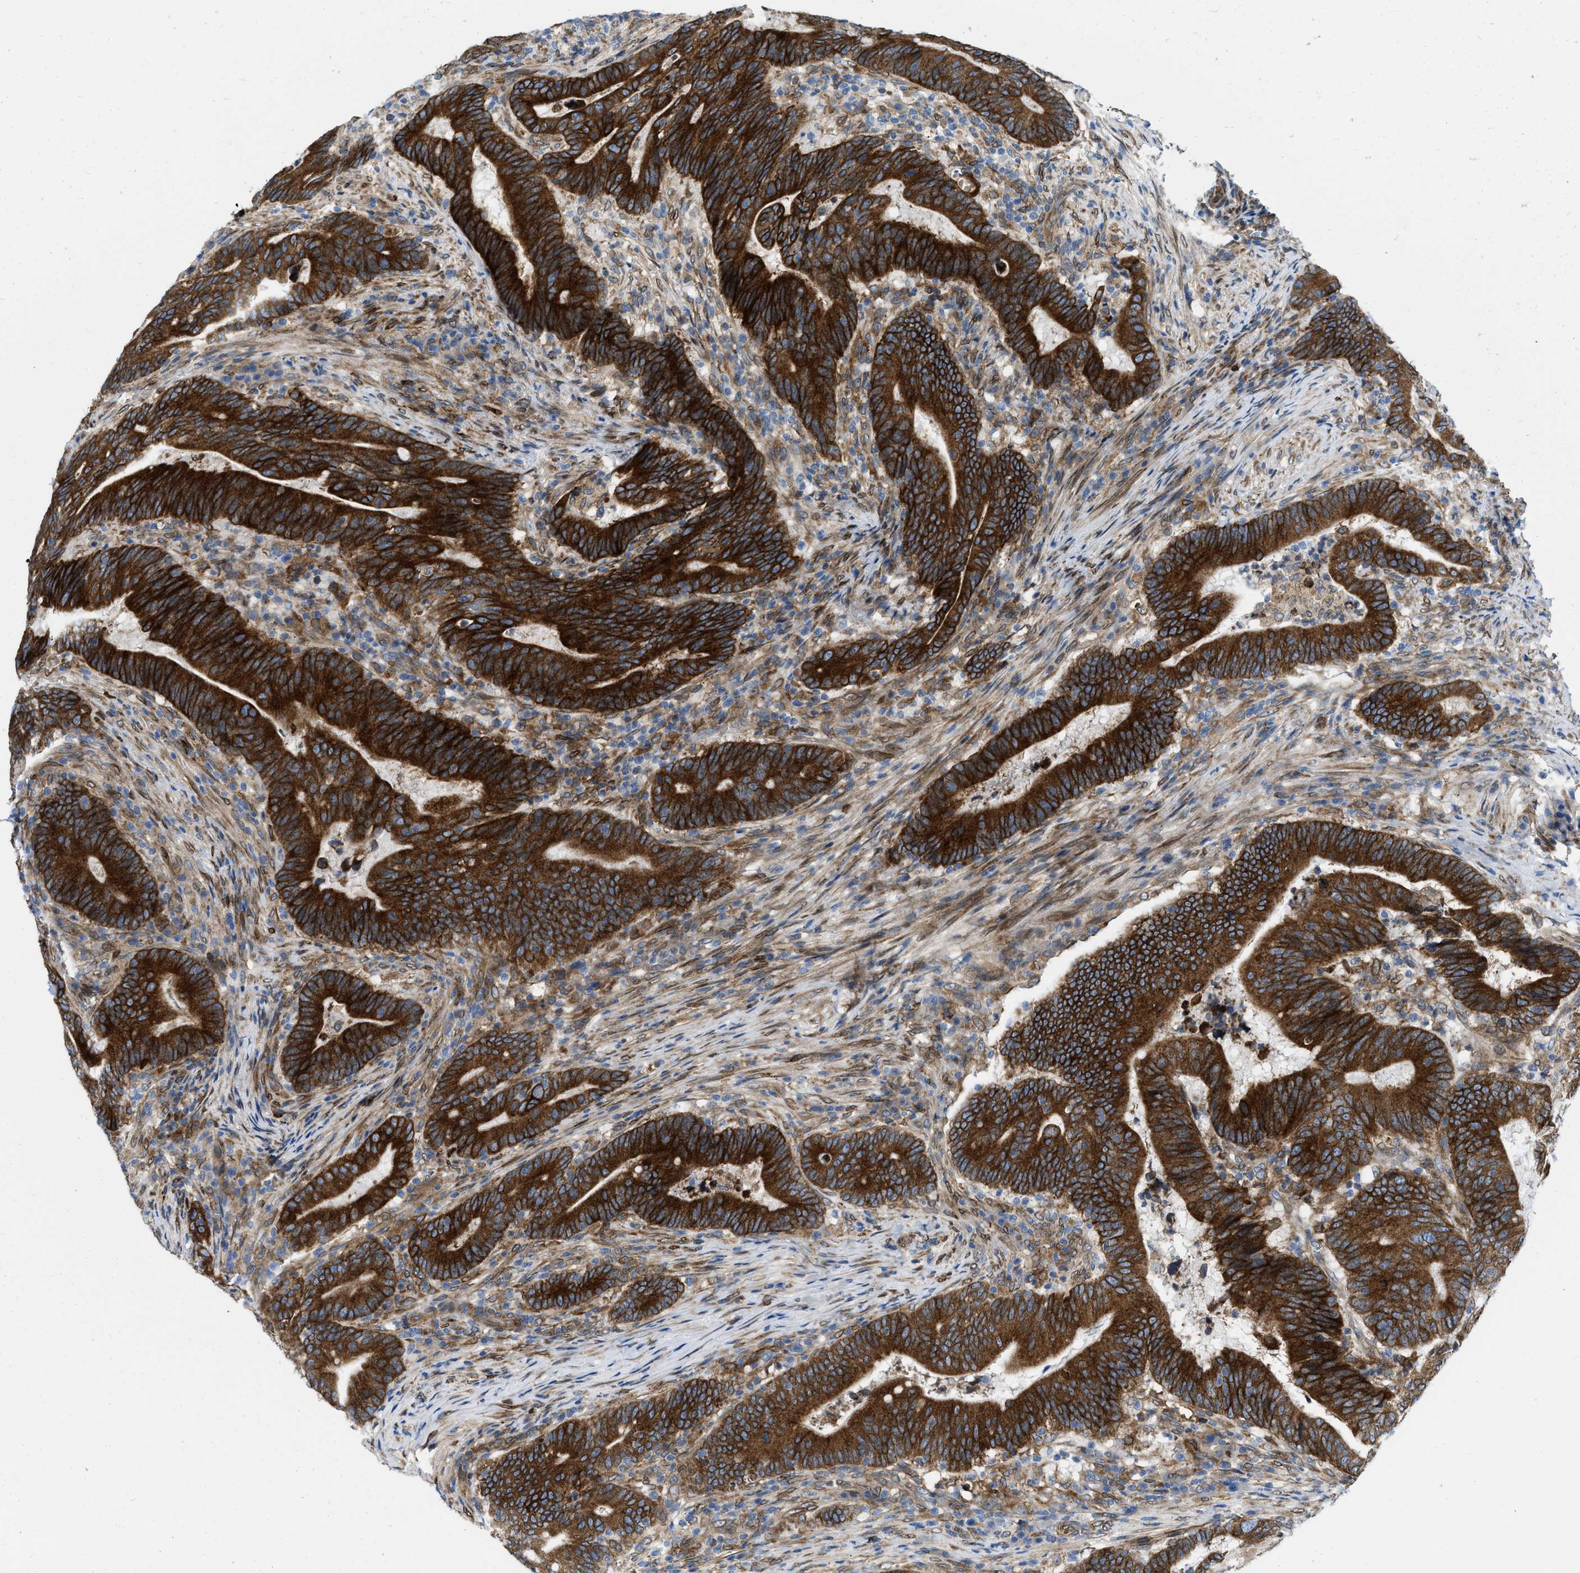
{"staining": {"intensity": "strong", "quantity": ">75%", "location": "cytoplasmic/membranous"}, "tissue": "colorectal cancer", "cell_type": "Tumor cells", "image_type": "cancer", "snomed": [{"axis": "morphology", "description": "Normal tissue, NOS"}, {"axis": "morphology", "description": "Adenocarcinoma, NOS"}, {"axis": "topography", "description": "Colon"}], "caption": "Human adenocarcinoma (colorectal) stained with a brown dye shows strong cytoplasmic/membranous positive positivity in approximately >75% of tumor cells.", "gene": "ERLIN2", "patient": {"sex": "female", "age": 66}}